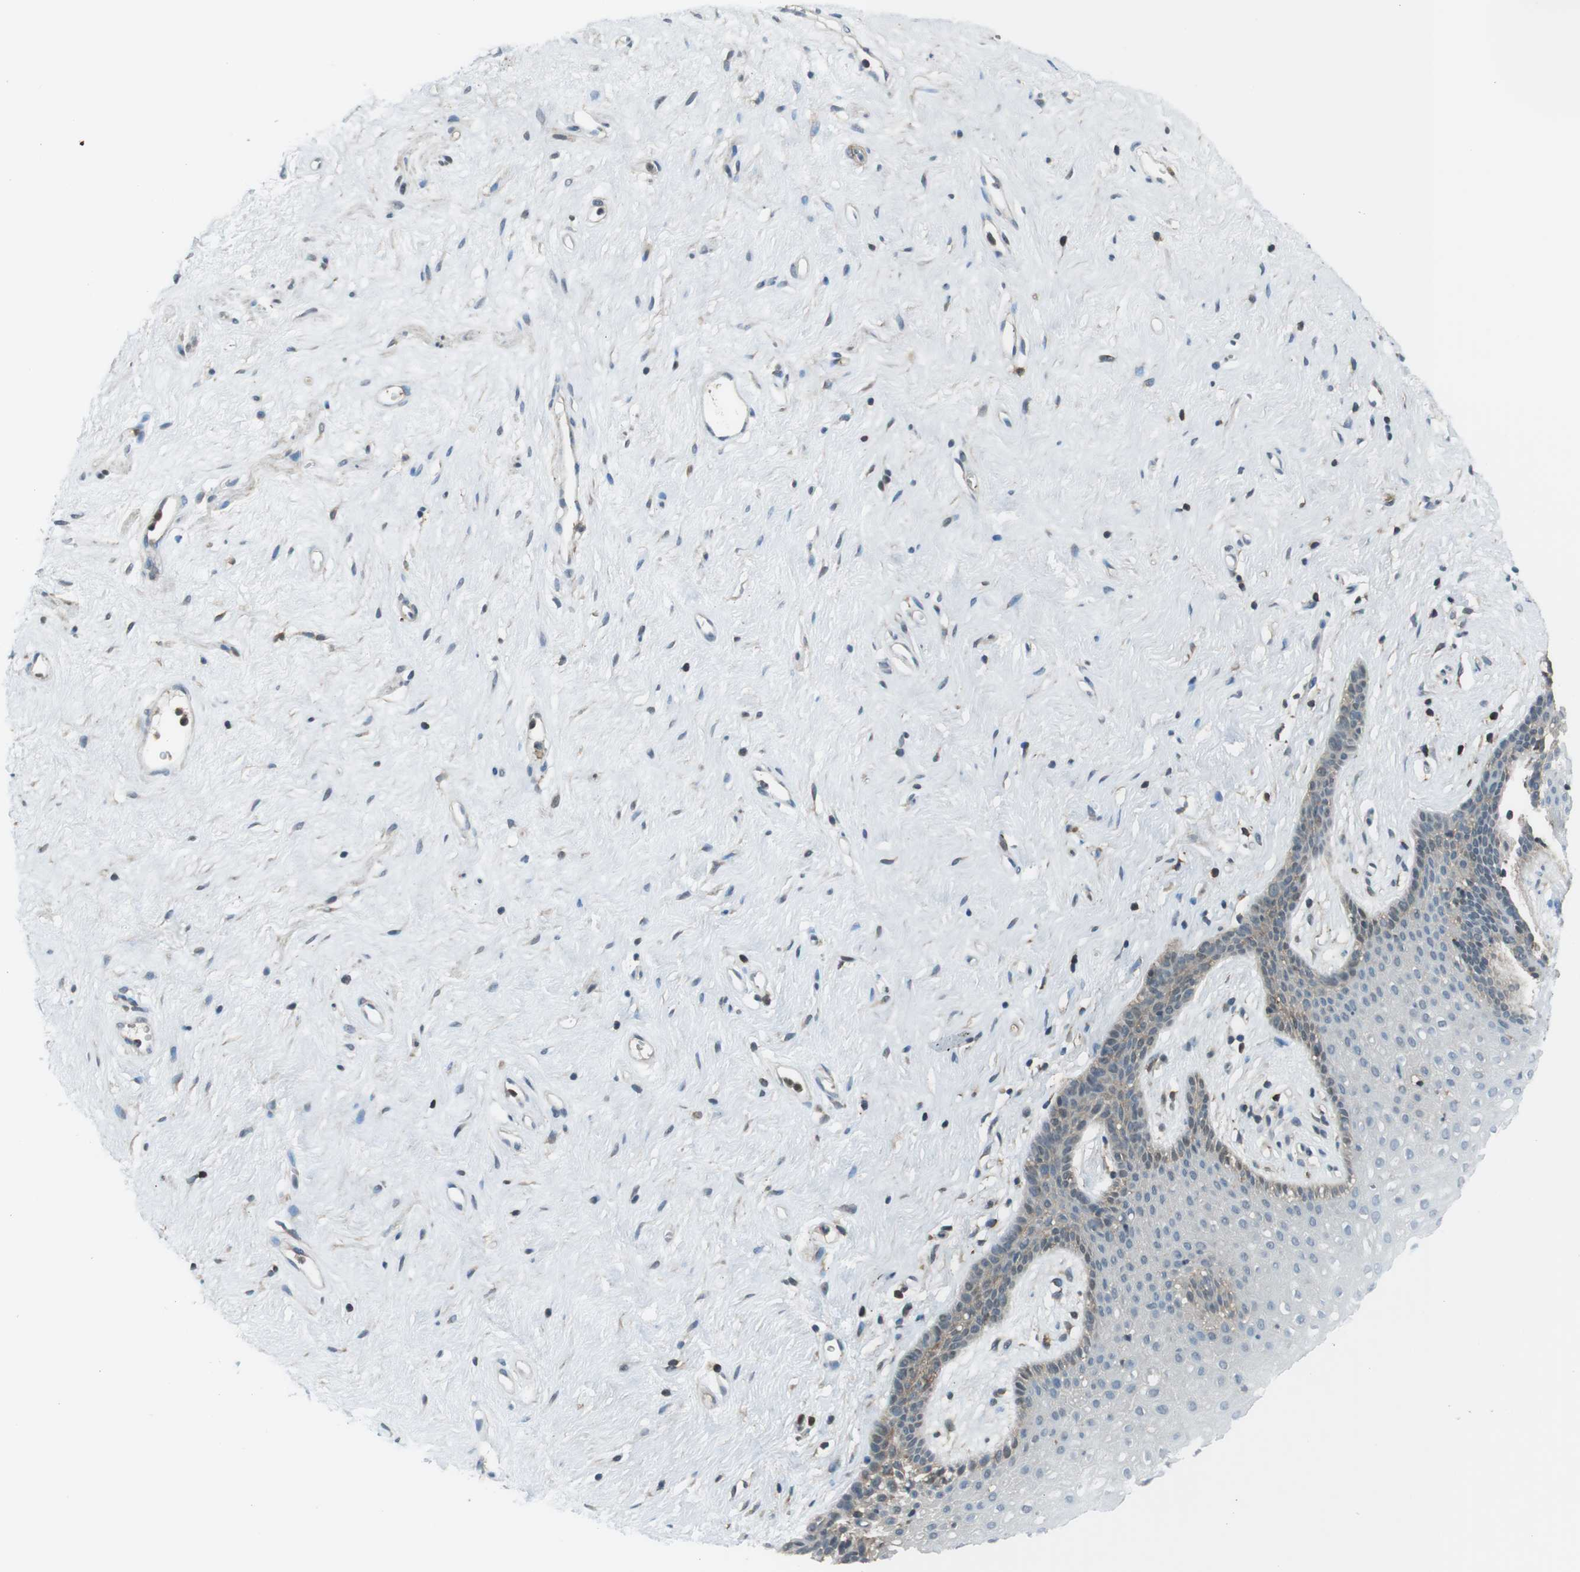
{"staining": {"intensity": "weak", "quantity": "25%-75%", "location": "cytoplasmic/membranous"}, "tissue": "vagina", "cell_type": "Squamous epithelial cells", "image_type": "normal", "snomed": [{"axis": "morphology", "description": "Normal tissue, NOS"}, {"axis": "topography", "description": "Vagina"}], "caption": "Protein staining demonstrates weak cytoplasmic/membranous positivity in about 25%-75% of squamous epithelial cells in benign vagina. (Stains: DAB in brown, nuclei in blue, Microscopy: brightfield microscopy at high magnification).", "gene": "TWSG1", "patient": {"sex": "female", "age": 44}}